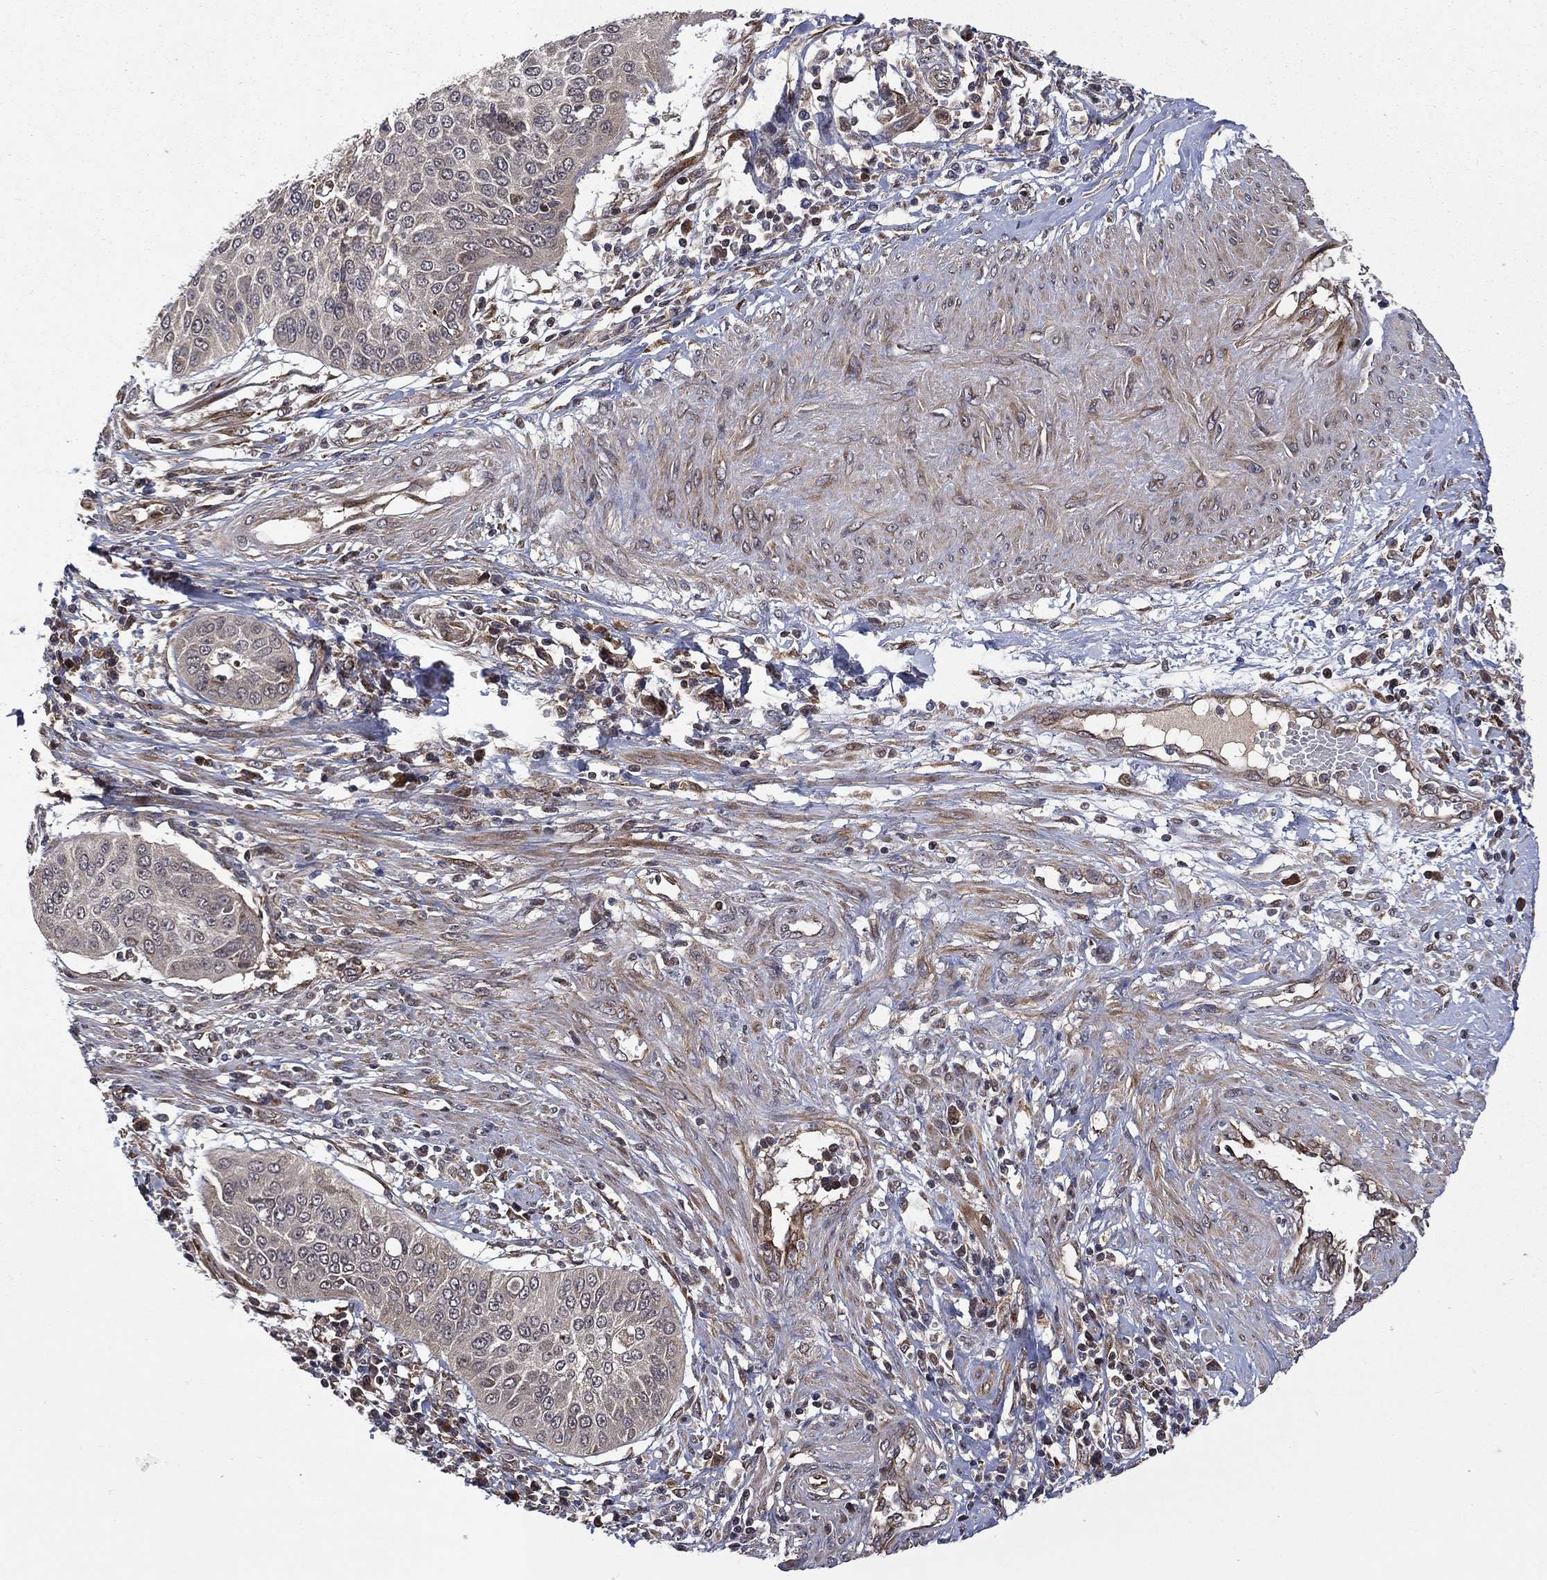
{"staining": {"intensity": "negative", "quantity": "none", "location": "none"}, "tissue": "cervical cancer", "cell_type": "Tumor cells", "image_type": "cancer", "snomed": [{"axis": "morphology", "description": "Normal tissue, NOS"}, {"axis": "morphology", "description": "Squamous cell carcinoma, NOS"}, {"axis": "topography", "description": "Cervix"}], "caption": "This histopathology image is of squamous cell carcinoma (cervical) stained with immunohistochemistry (IHC) to label a protein in brown with the nuclei are counter-stained blue. There is no positivity in tumor cells.", "gene": "RAB11FIP4", "patient": {"sex": "female", "age": 39}}